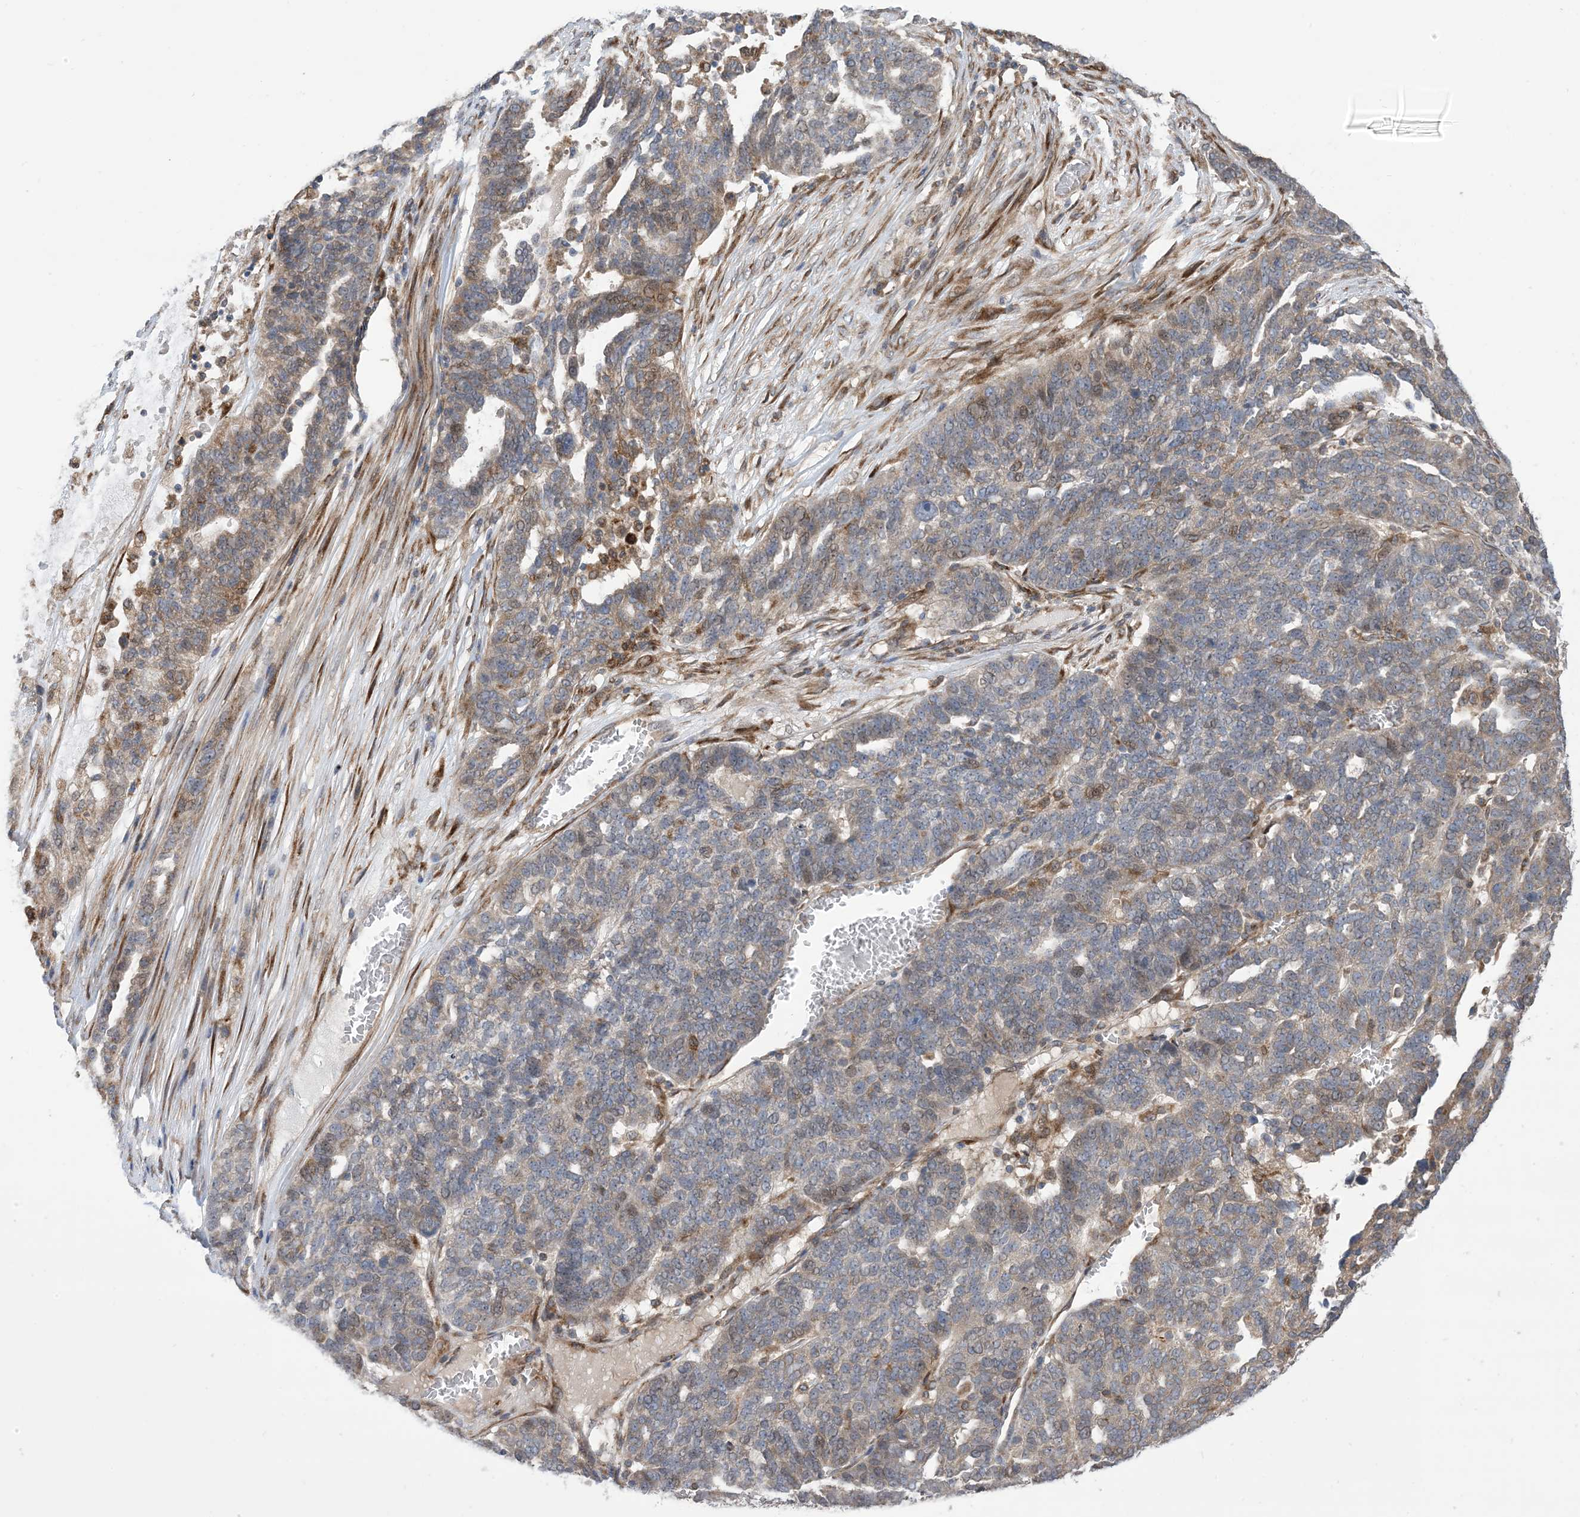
{"staining": {"intensity": "moderate", "quantity": "<25%", "location": "cytoplasmic/membranous"}, "tissue": "ovarian cancer", "cell_type": "Tumor cells", "image_type": "cancer", "snomed": [{"axis": "morphology", "description": "Cystadenocarcinoma, serous, NOS"}, {"axis": "topography", "description": "Ovary"}], "caption": "This image exhibits ovarian serous cystadenocarcinoma stained with IHC to label a protein in brown. The cytoplasmic/membranous of tumor cells show moderate positivity for the protein. Nuclei are counter-stained blue.", "gene": "CLEC16A", "patient": {"sex": "female", "age": 59}}